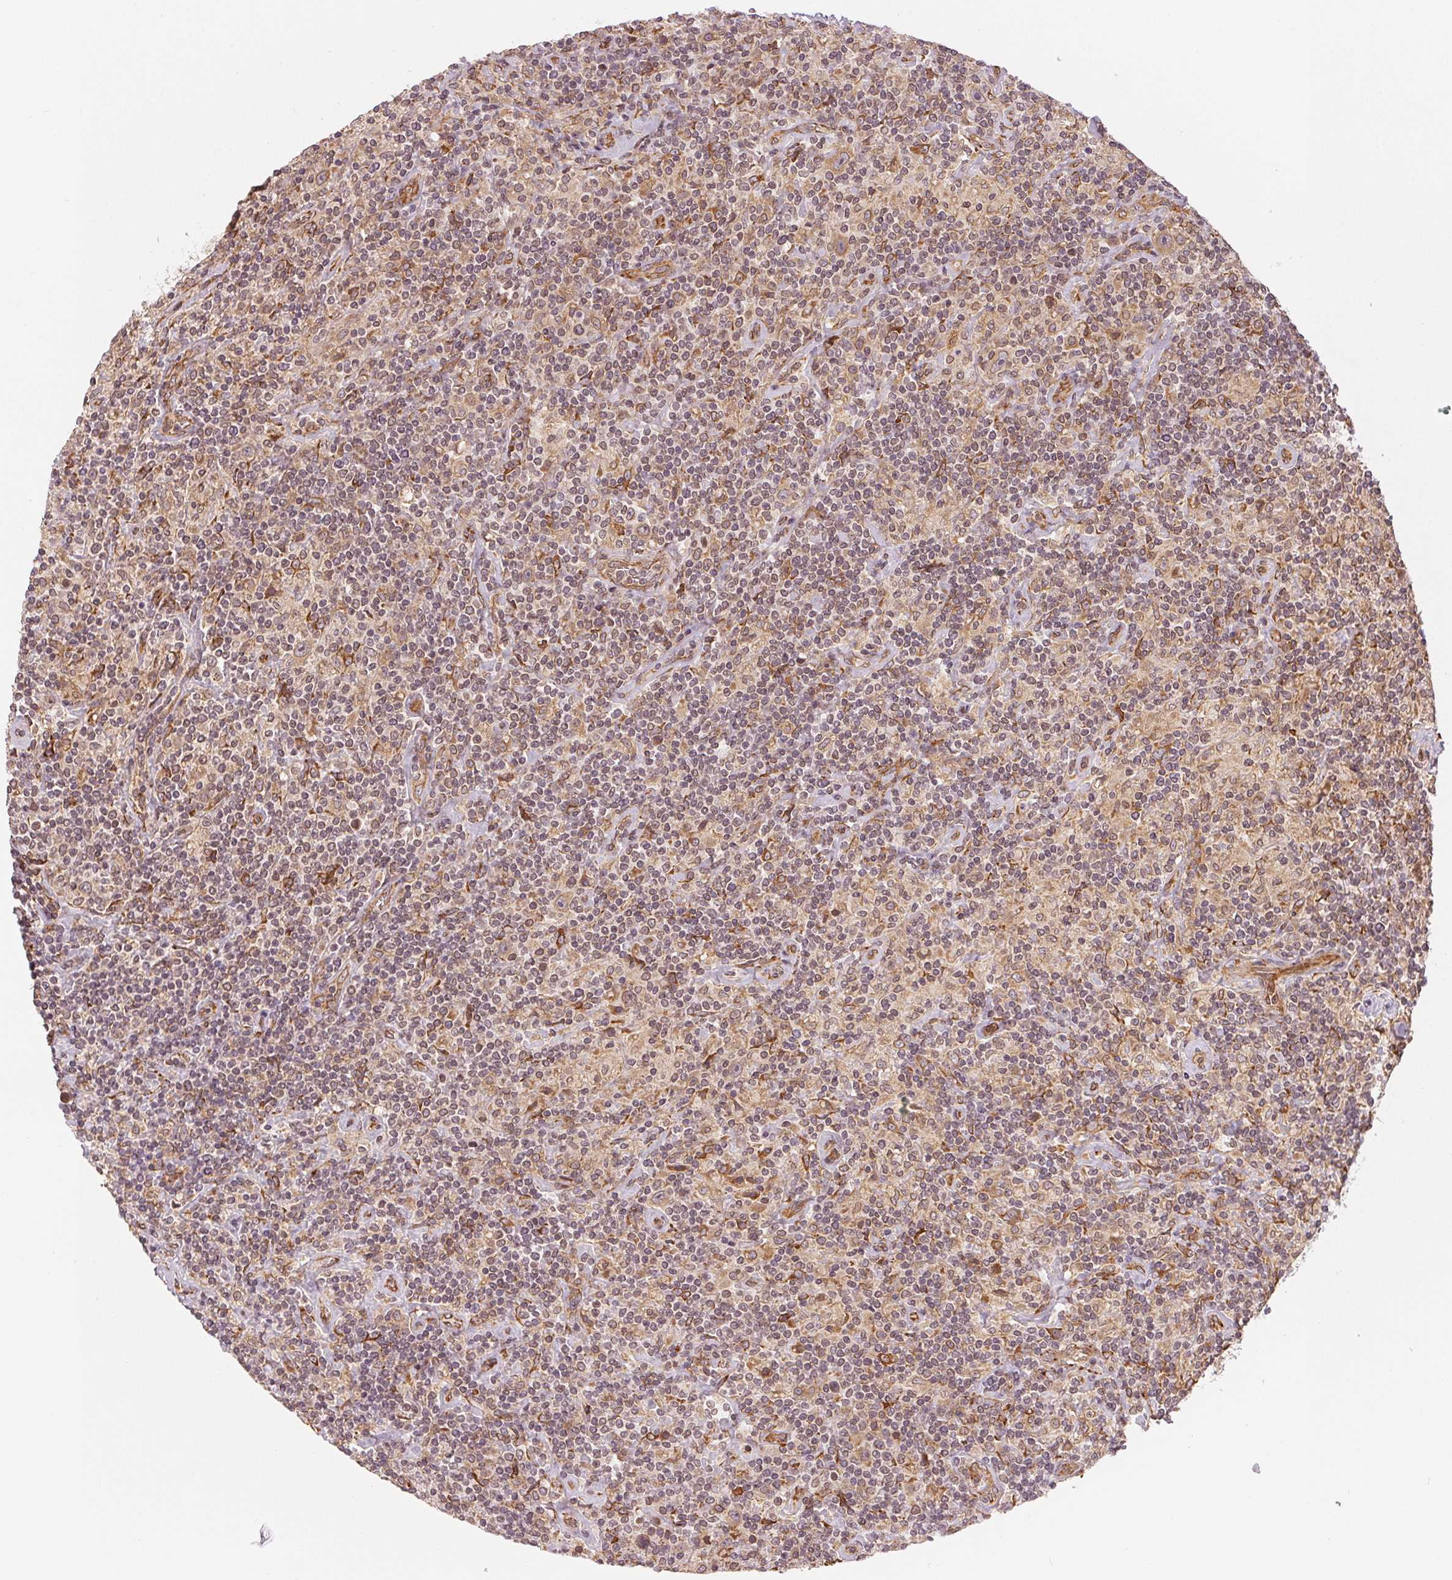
{"staining": {"intensity": "weak", "quantity": "25%-75%", "location": "cytoplasmic/membranous"}, "tissue": "lymphoma", "cell_type": "Tumor cells", "image_type": "cancer", "snomed": [{"axis": "morphology", "description": "Hodgkin's disease, NOS"}, {"axis": "topography", "description": "Lymph node"}], "caption": "Lymphoma was stained to show a protein in brown. There is low levels of weak cytoplasmic/membranous positivity in approximately 25%-75% of tumor cells. Immunohistochemistry stains the protein in brown and the nuclei are stained blue.", "gene": "STRN4", "patient": {"sex": "male", "age": 70}}